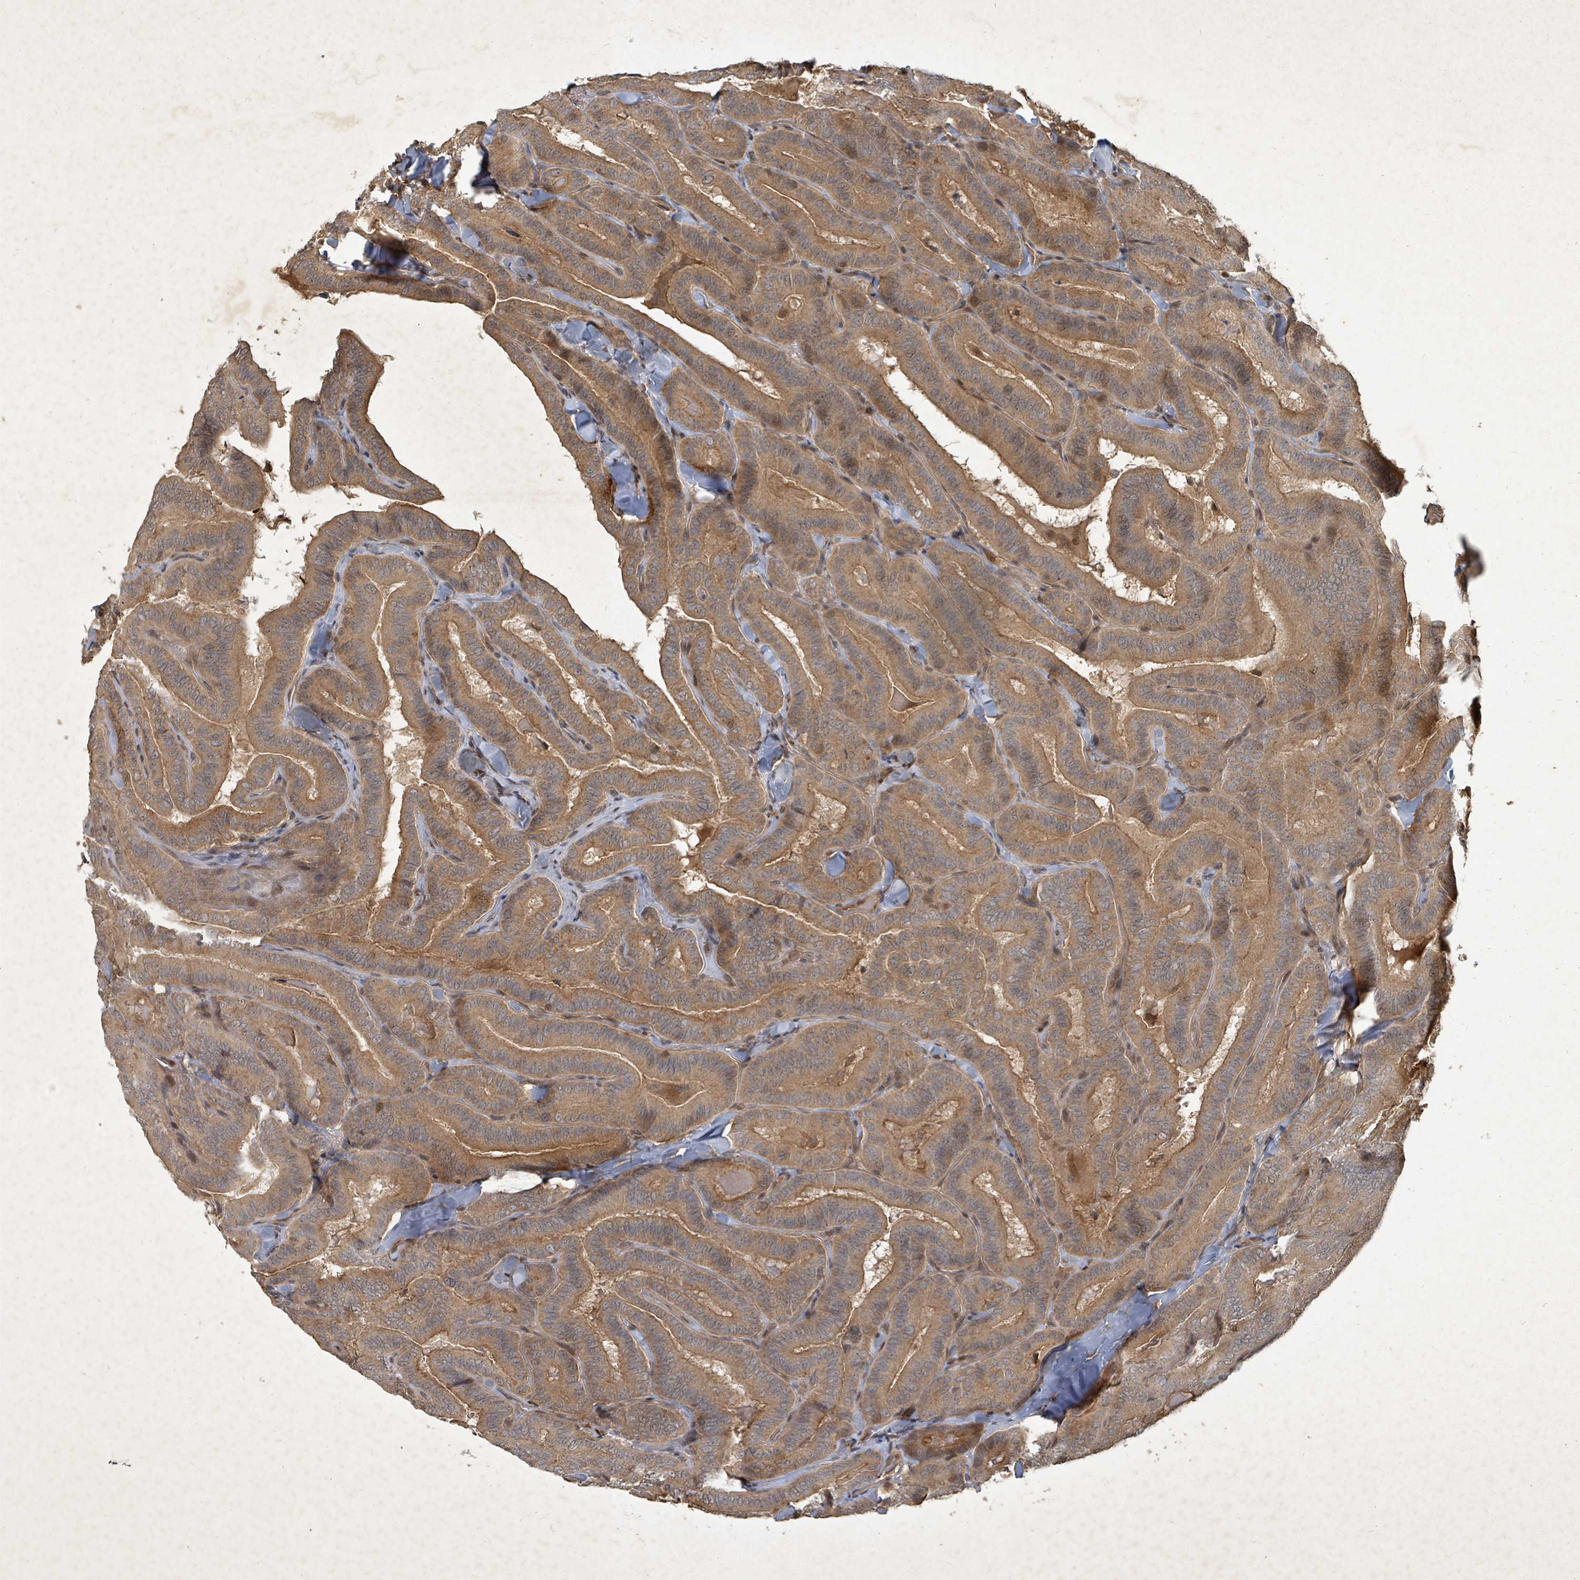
{"staining": {"intensity": "moderate", "quantity": ">75%", "location": "cytoplasmic/membranous"}, "tissue": "thyroid cancer", "cell_type": "Tumor cells", "image_type": "cancer", "snomed": [{"axis": "morphology", "description": "Papillary adenocarcinoma, NOS"}, {"axis": "topography", "description": "Thyroid gland"}], "caption": "Papillary adenocarcinoma (thyroid) tissue displays moderate cytoplasmic/membranous staining in approximately >75% of tumor cells", "gene": "KDM4E", "patient": {"sex": "male", "age": 61}}